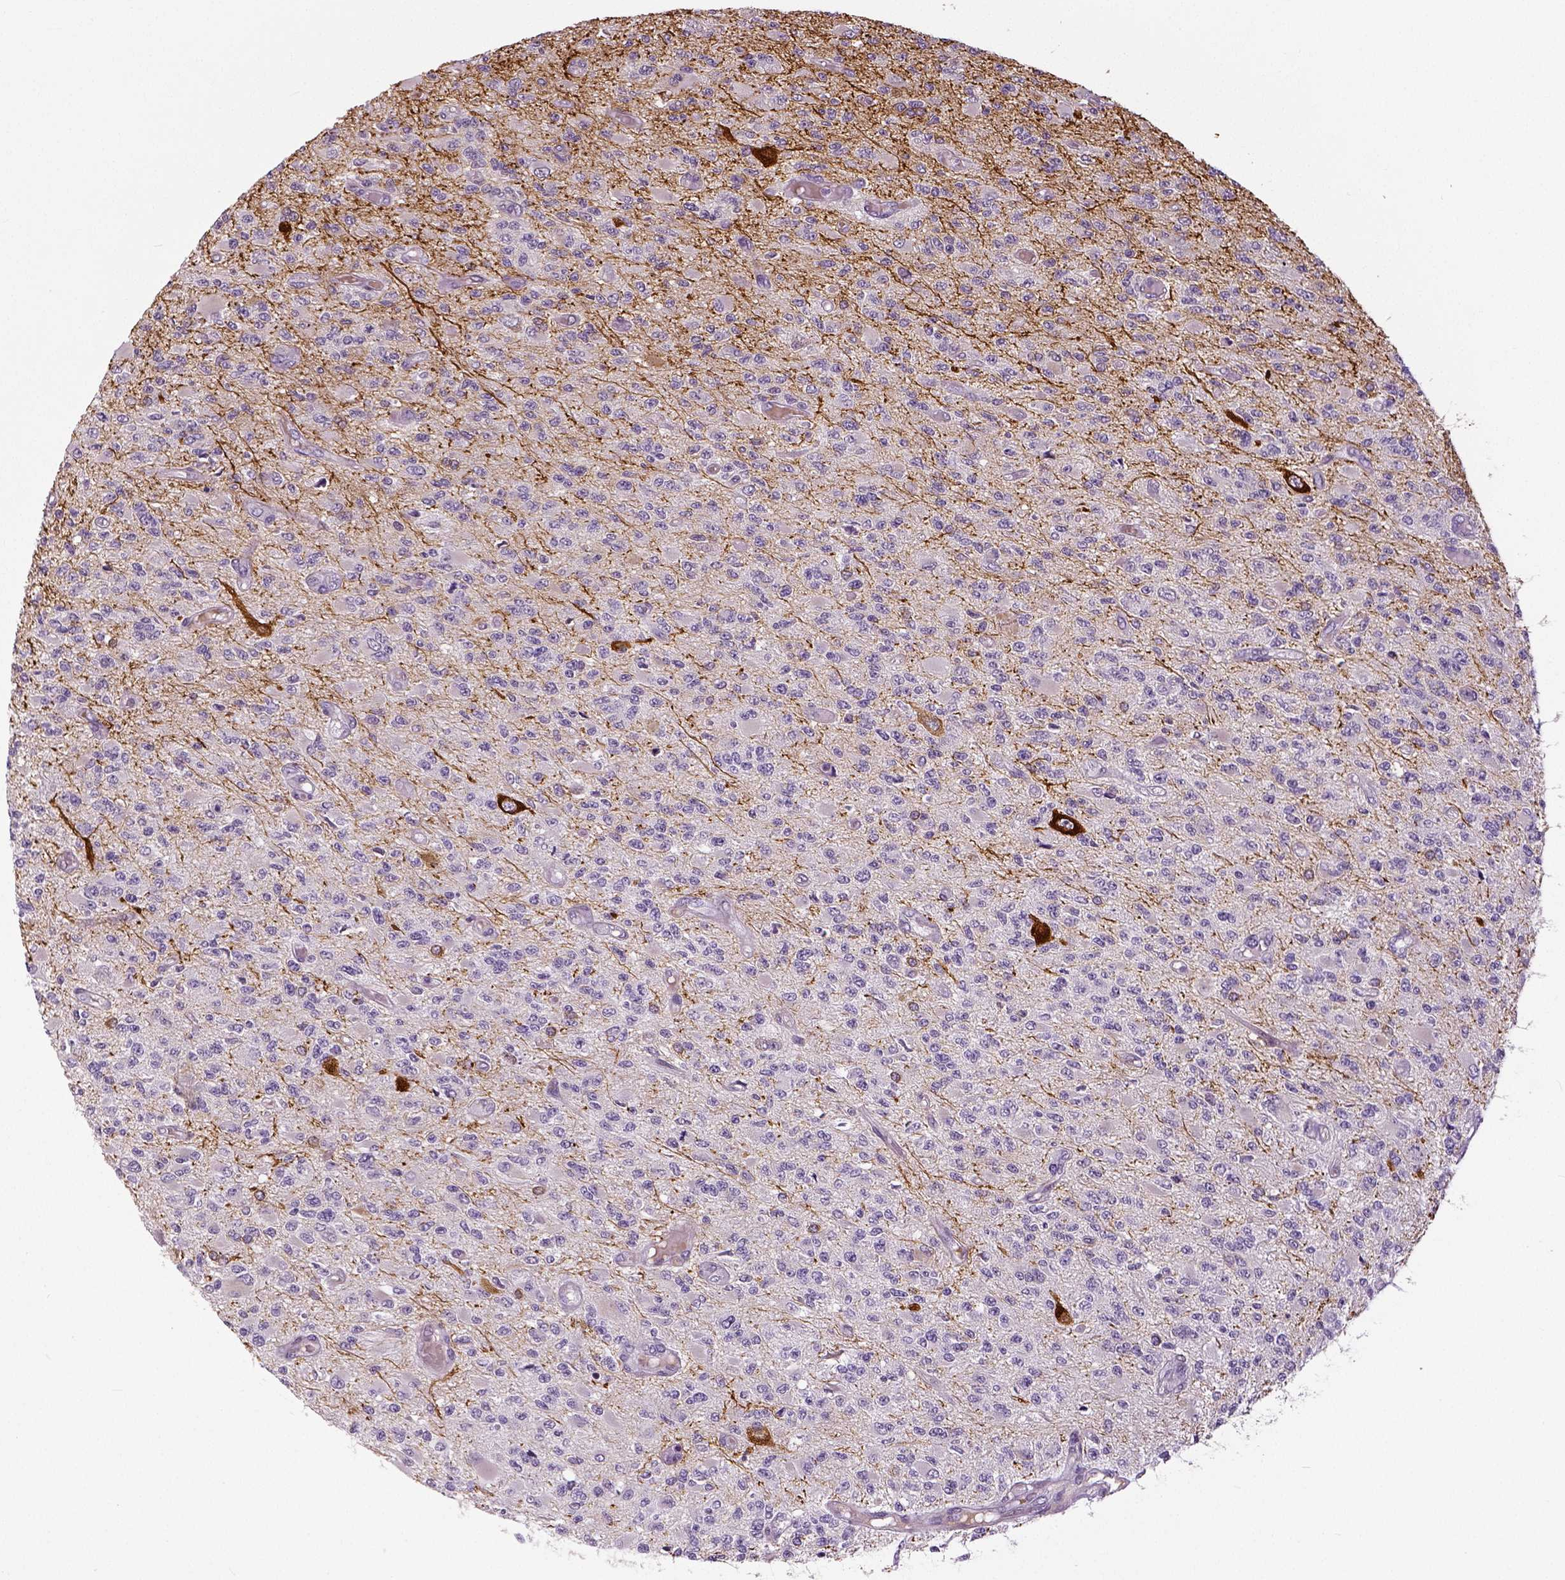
{"staining": {"intensity": "negative", "quantity": "none", "location": "none"}, "tissue": "glioma", "cell_type": "Tumor cells", "image_type": "cancer", "snomed": [{"axis": "morphology", "description": "Glioma, malignant, High grade"}, {"axis": "topography", "description": "Brain"}], "caption": "This image is of glioma stained with immunohistochemistry (IHC) to label a protein in brown with the nuclei are counter-stained blue. There is no expression in tumor cells.", "gene": "NECAB1", "patient": {"sex": "female", "age": 63}}